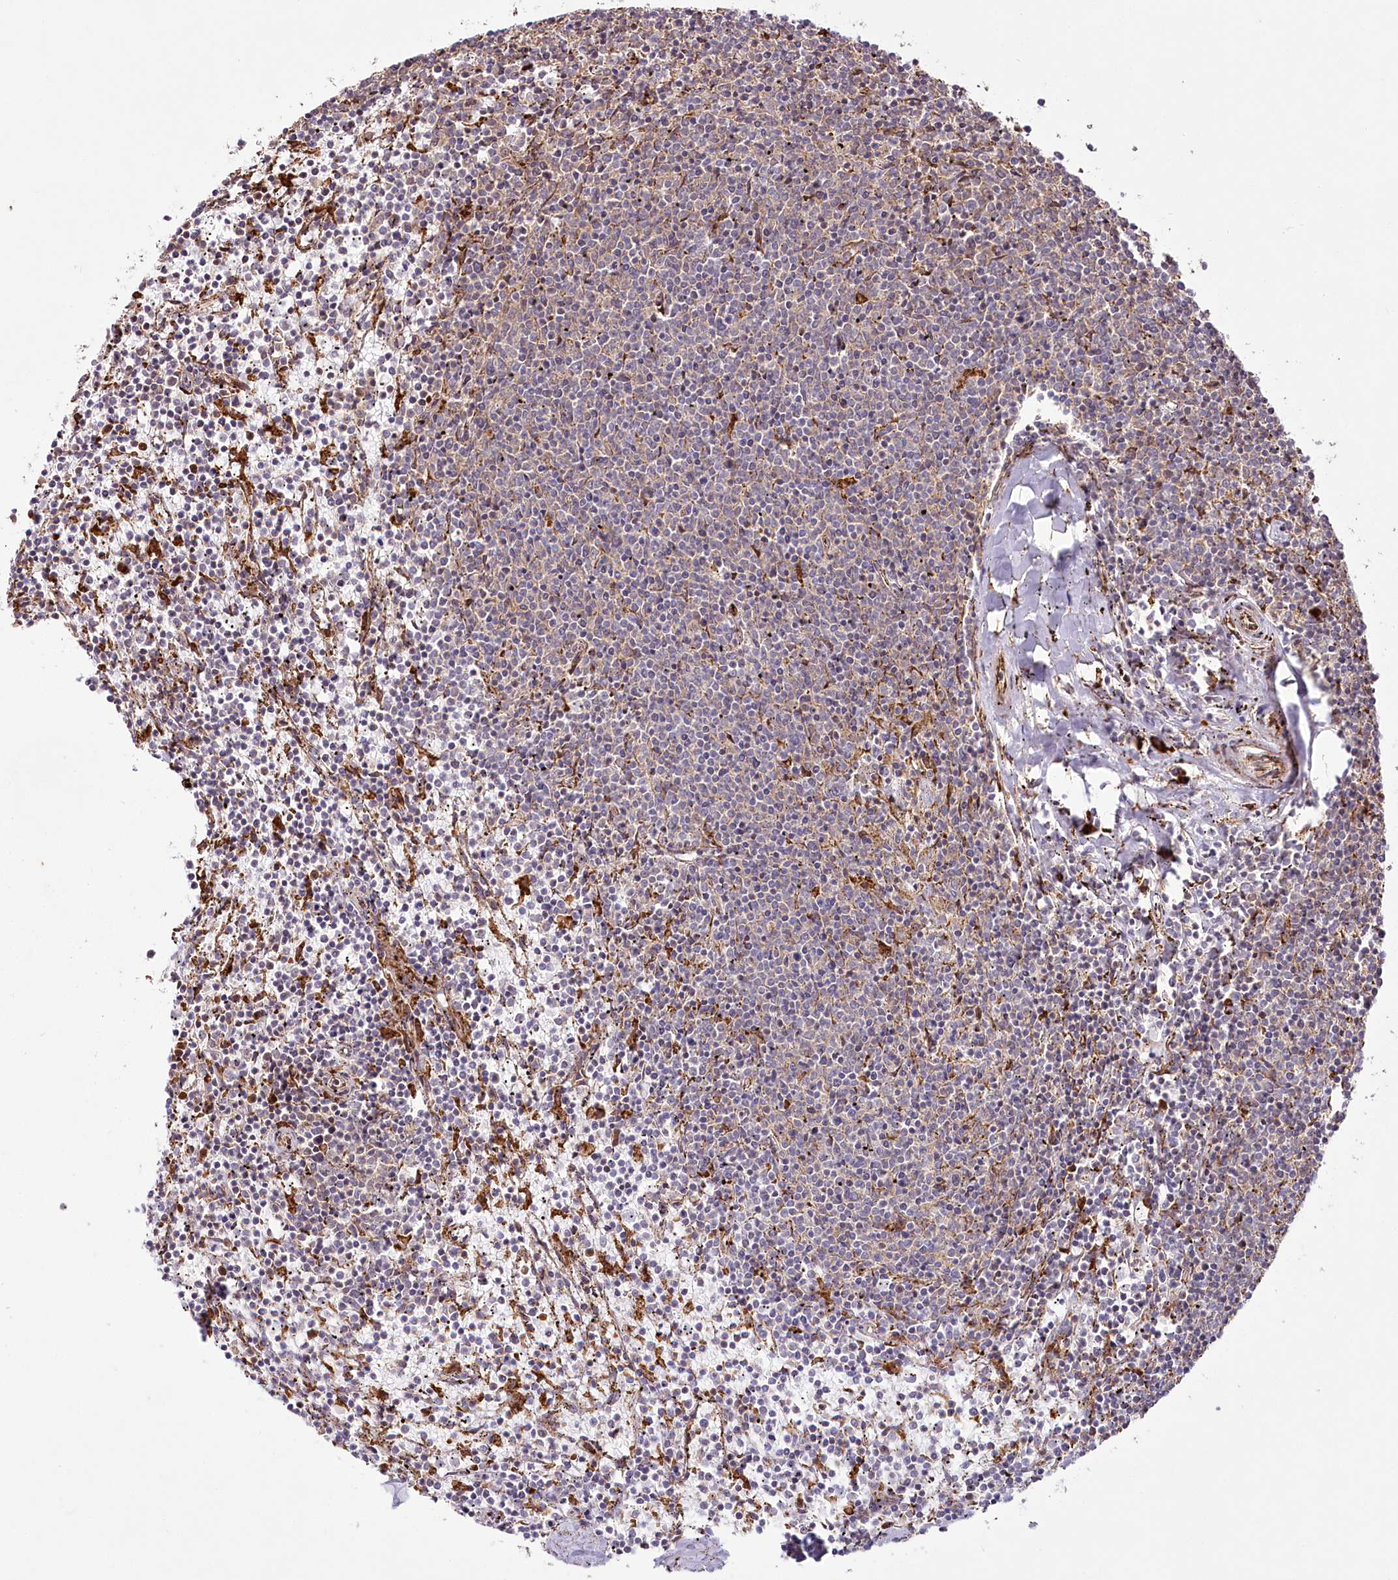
{"staining": {"intensity": "weak", "quantity": "25%-75%", "location": "cytoplasmic/membranous"}, "tissue": "lymphoma", "cell_type": "Tumor cells", "image_type": "cancer", "snomed": [{"axis": "morphology", "description": "Malignant lymphoma, non-Hodgkin's type, Low grade"}, {"axis": "topography", "description": "Spleen"}], "caption": "A micrograph of human malignant lymphoma, non-Hodgkin's type (low-grade) stained for a protein reveals weak cytoplasmic/membranous brown staining in tumor cells.", "gene": "POGLUT1", "patient": {"sex": "female", "age": 50}}